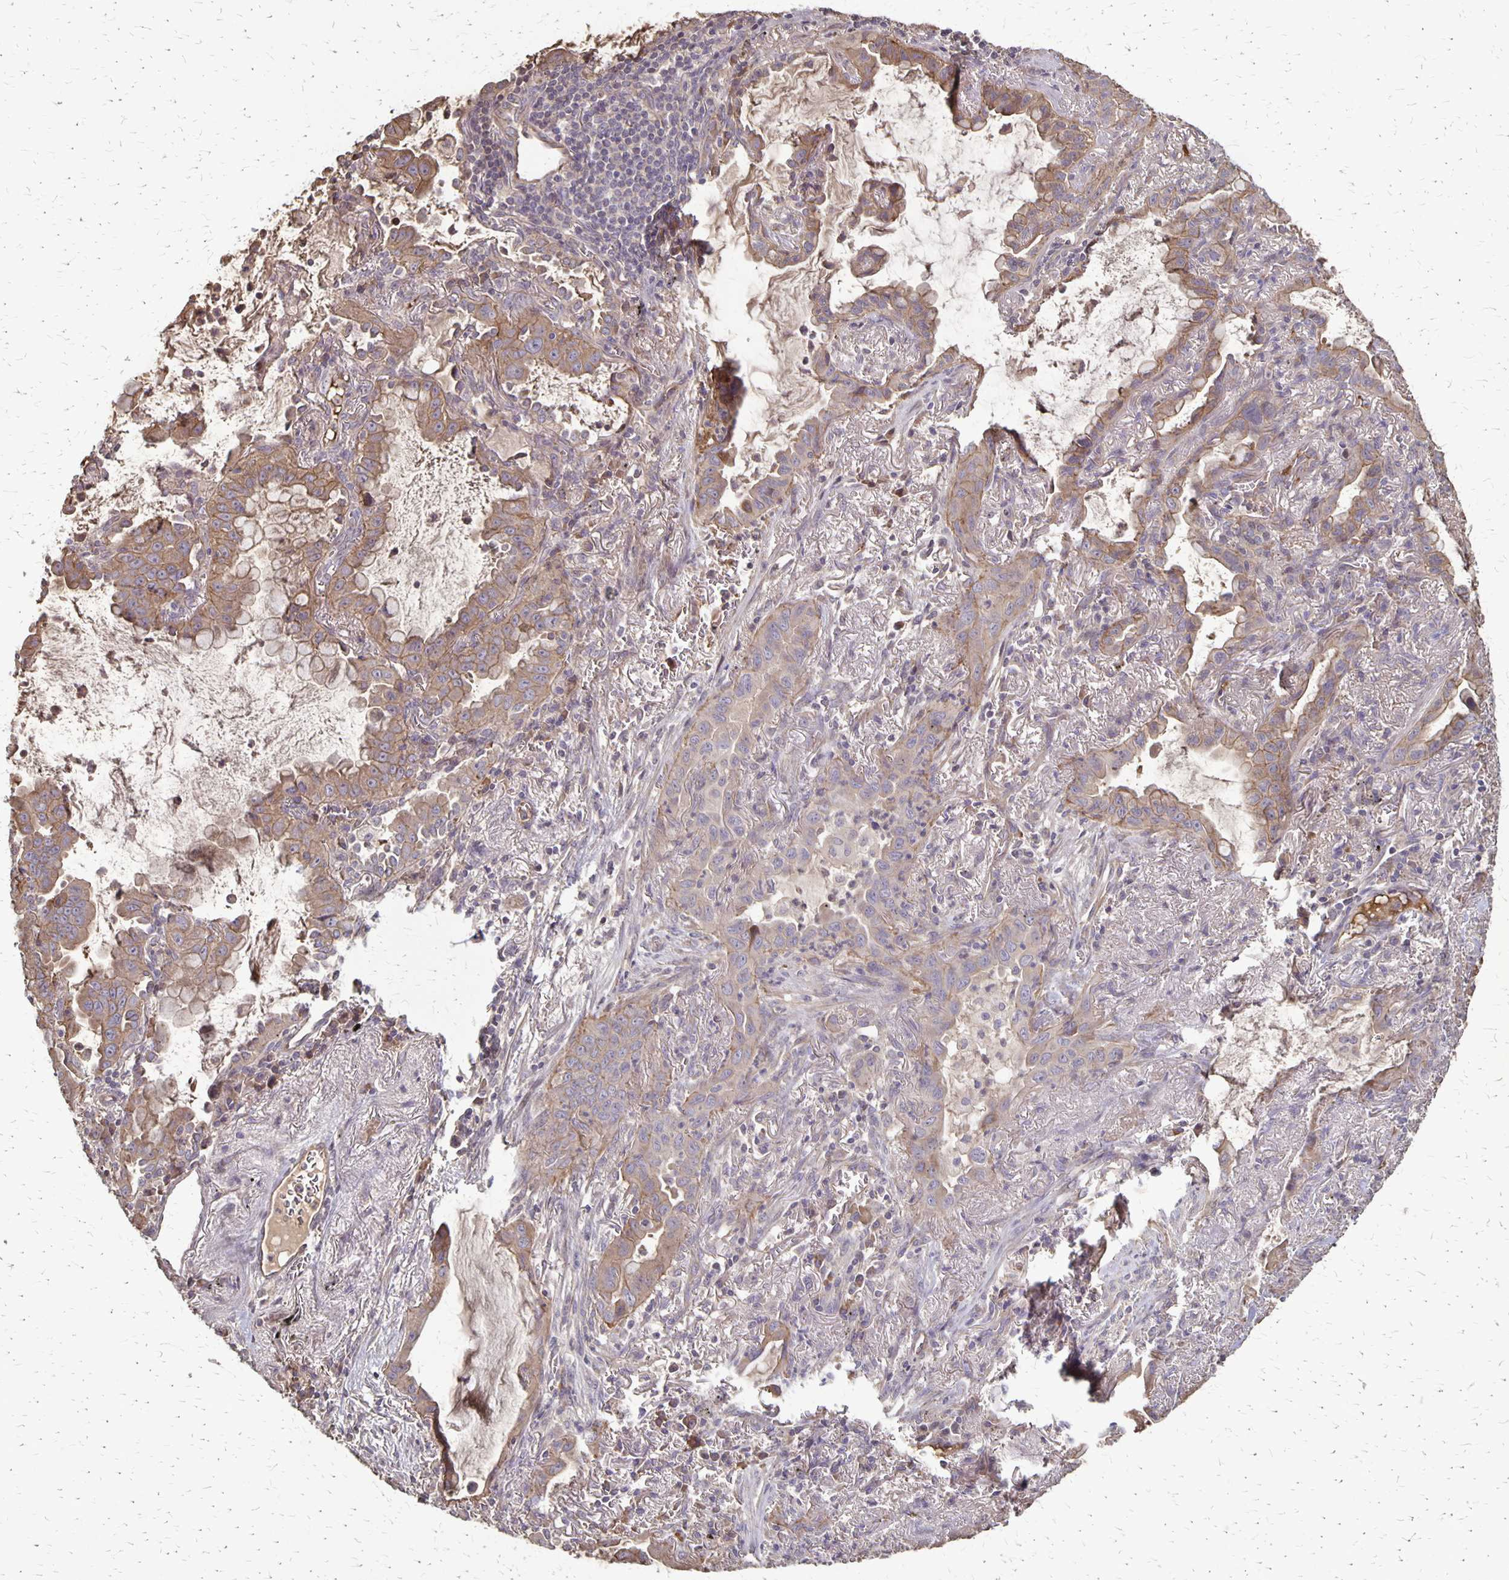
{"staining": {"intensity": "moderate", "quantity": "25%-75%", "location": "cytoplasmic/membranous"}, "tissue": "lung cancer", "cell_type": "Tumor cells", "image_type": "cancer", "snomed": [{"axis": "morphology", "description": "Adenocarcinoma, NOS"}, {"axis": "topography", "description": "Lung"}], "caption": "Protein staining of lung adenocarcinoma tissue shows moderate cytoplasmic/membranous positivity in approximately 25%-75% of tumor cells. (Brightfield microscopy of DAB IHC at high magnification).", "gene": "PROM2", "patient": {"sex": "male", "age": 65}}